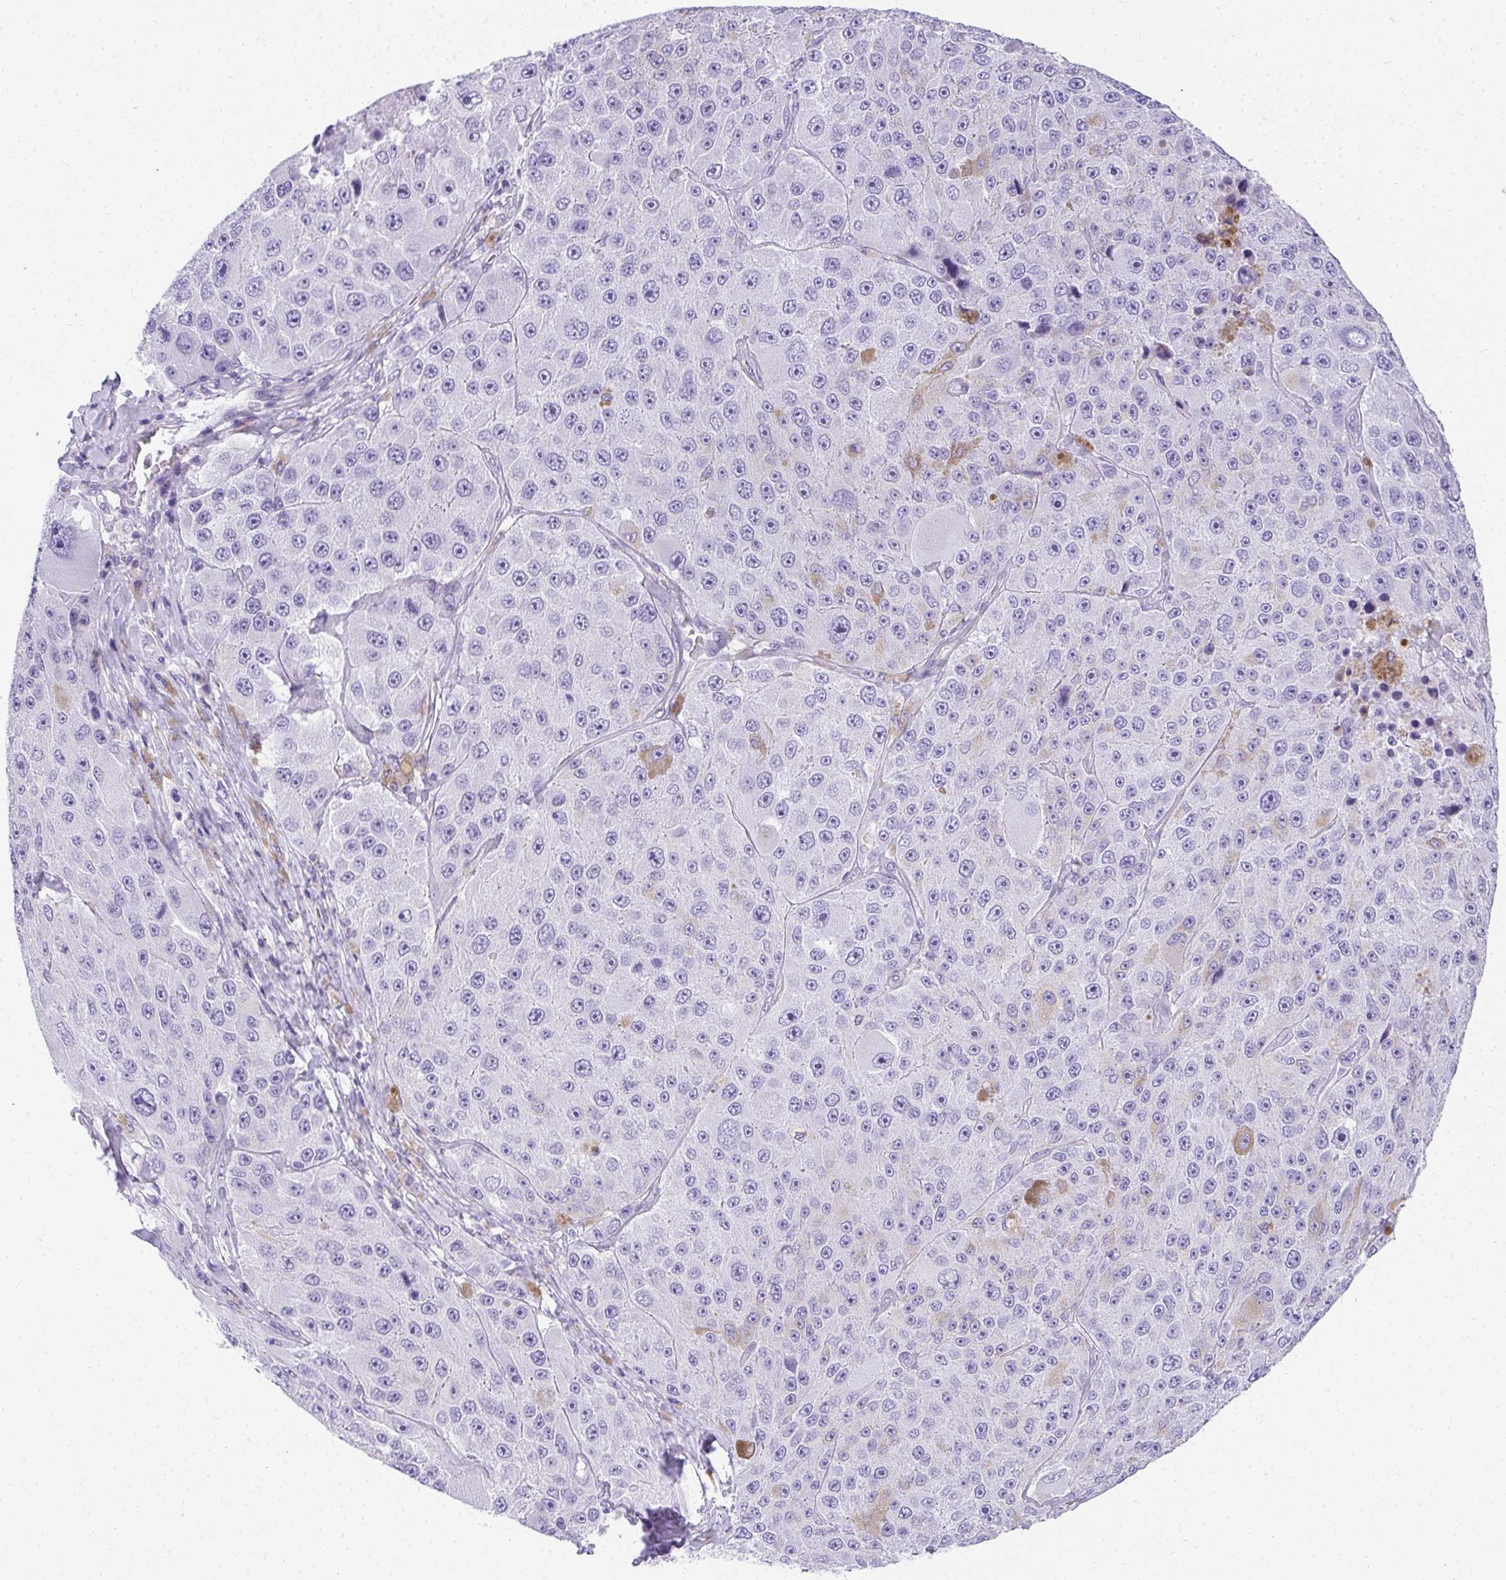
{"staining": {"intensity": "negative", "quantity": "none", "location": "none"}, "tissue": "melanoma", "cell_type": "Tumor cells", "image_type": "cancer", "snomed": [{"axis": "morphology", "description": "Malignant melanoma, Metastatic site"}, {"axis": "topography", "description": "Lymph node"}], "caption": "A micrograph of melanoma stained for a protein displays no brown staining in tumor cells. (IHC, brightfield microscopy, high magnification).", "gene": "PLPPR3", "patient": {"sex": "male", "age": 62}}